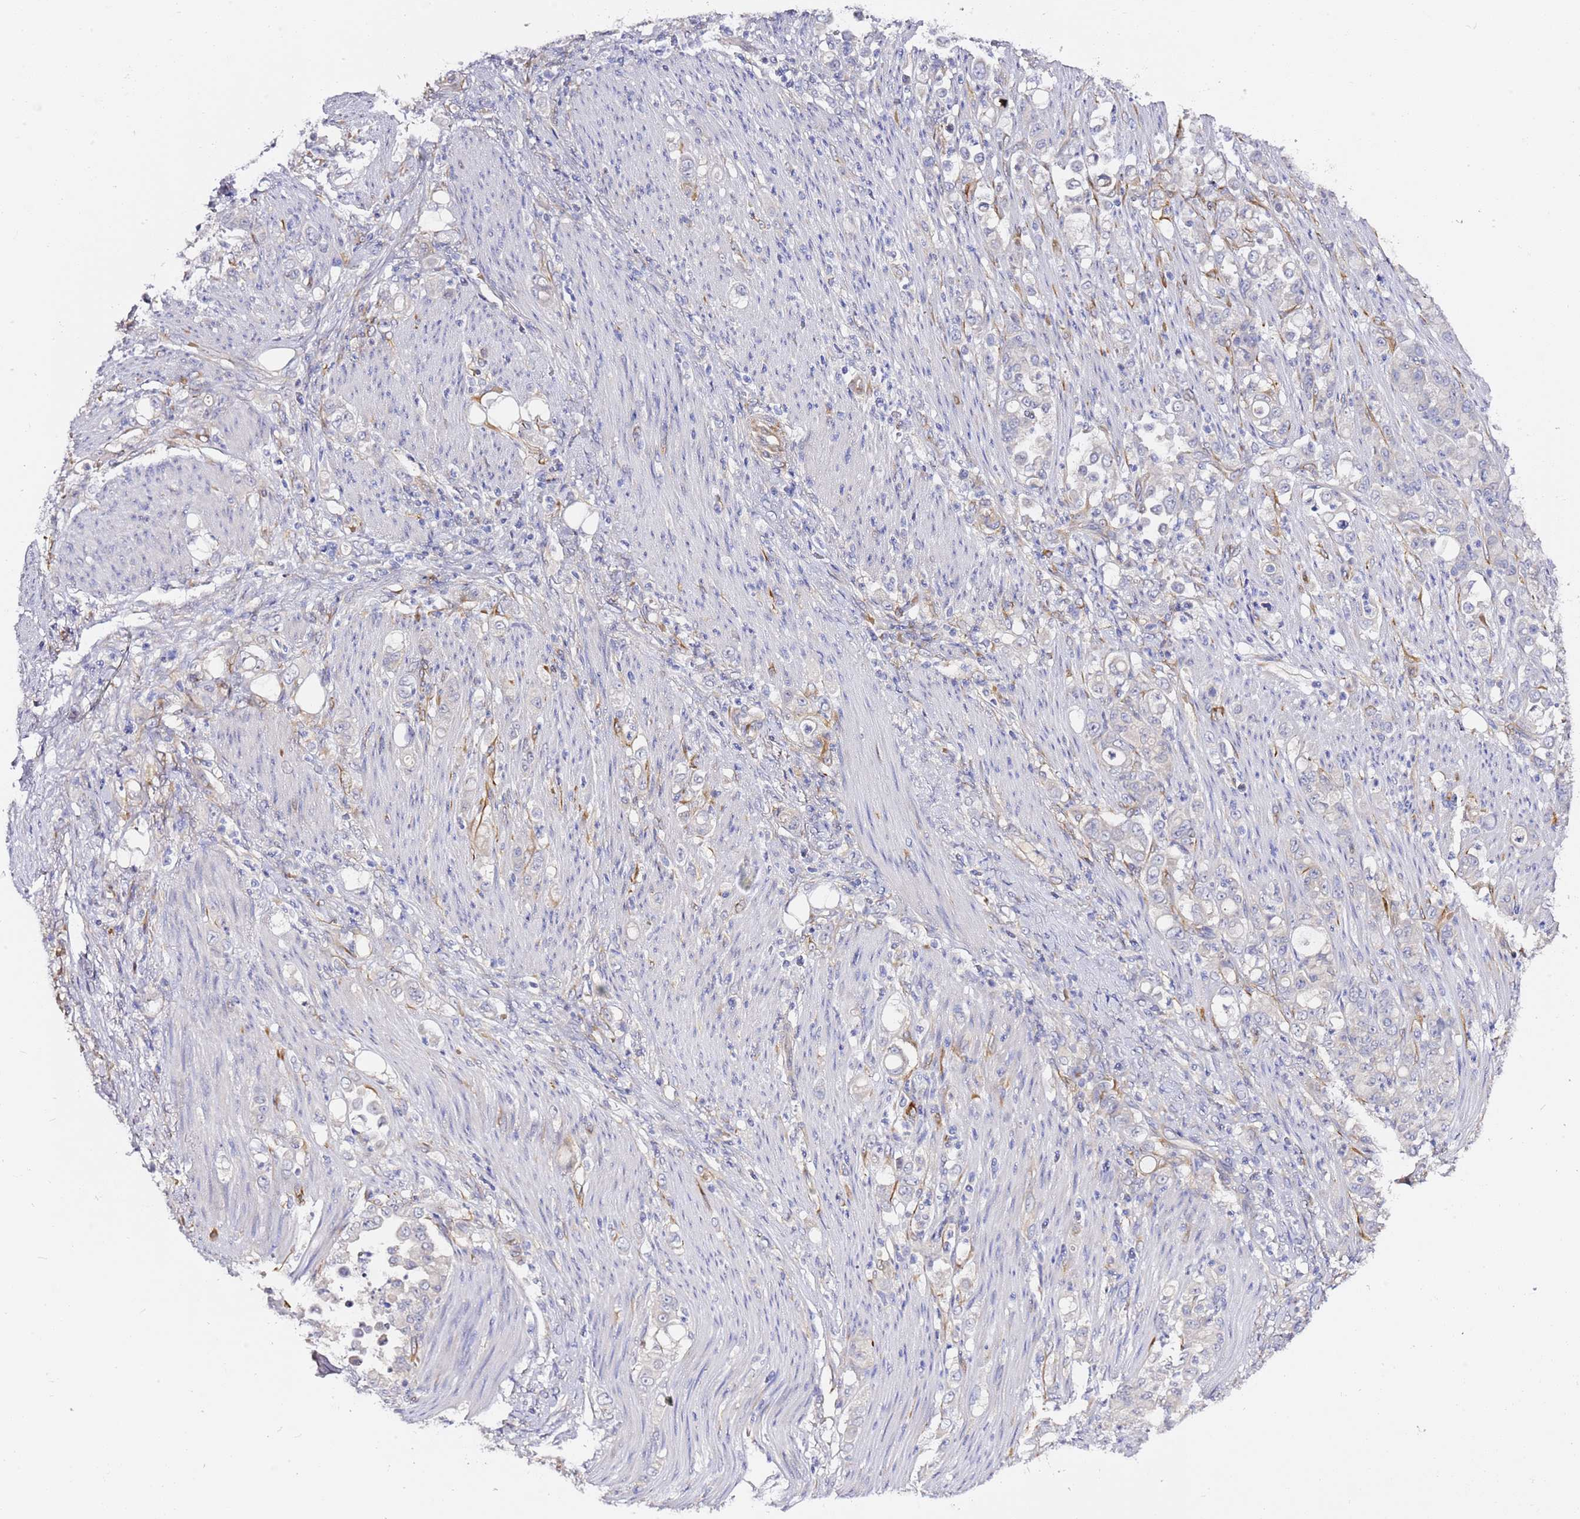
{"staining": {"intensity": "negative", "quantity": "none", "location": "none"}, "tissue": "stomach cancer", "cell_type": "Tumor cells", "image_type": "cancer", "snomed": [{"axis": "morphology", "description": "Normal tissue, NOS"}, {"axis": "morphology", "description": "Adenocarcinoma, NOS"}, {"axis": "topography", "description": "Stomach"}], "caption": "Immunohistochemistry histopathology image of neoplastic tissue: human stomach cancer stained with DAB exhibits no significant protein staining in tumor cells. (DAB immunohistochemistry (IHC) with hematoxylin counter stain).", "gene": "RFK", "patient": {"sex": "female", "age": 79}}